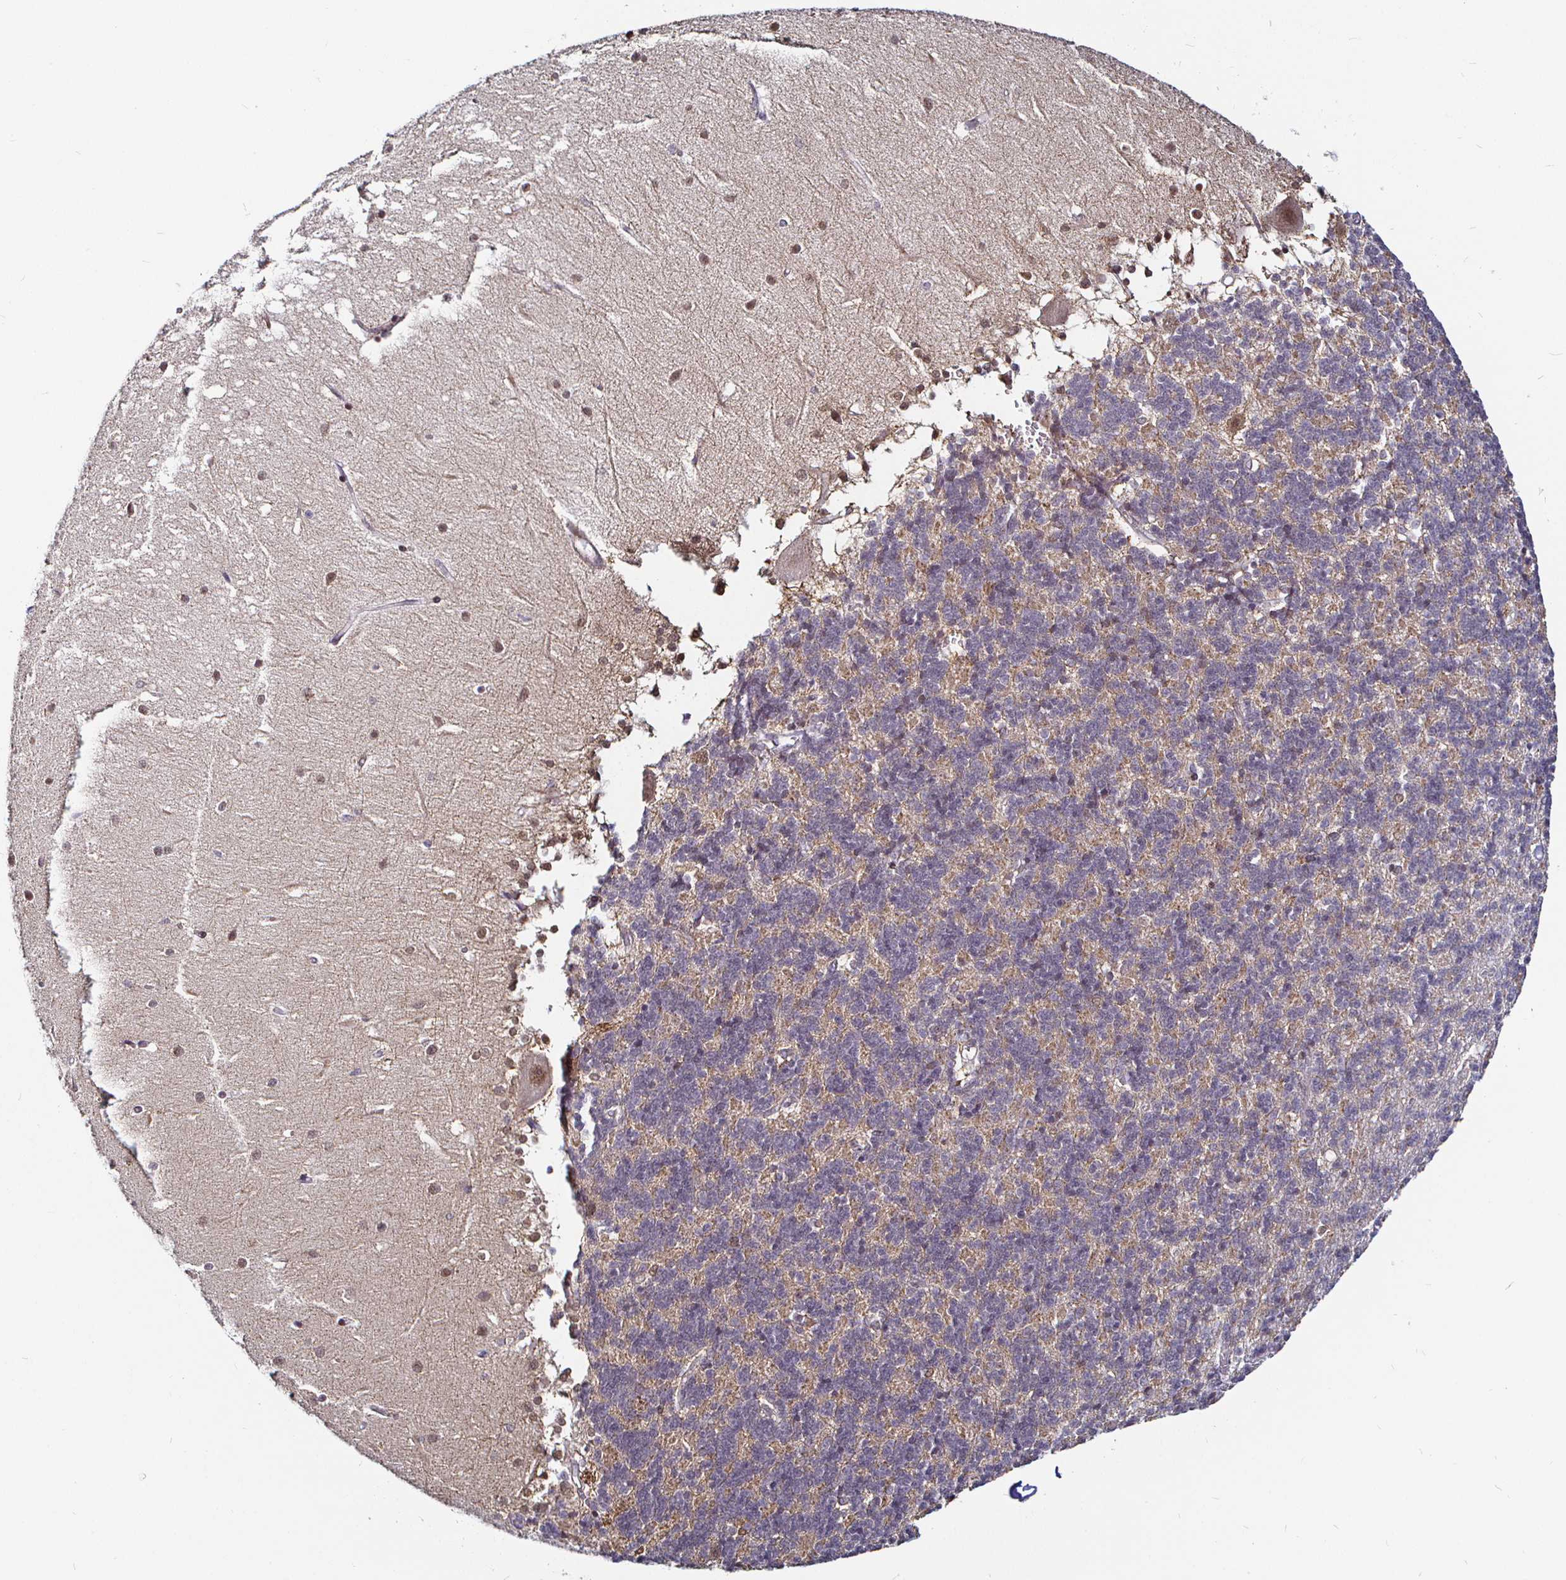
{"staining": {"intensity": "weak", "quantity": "25%-75%", "location": "cytoplasmic/membranous"}, "tissue": "cerebellum", "cell_type": "Cells in granular layer", "image_type": "normal", "snomed": [{"axis": "morphology", "description": "Normal tissue, NOS"}, {"axis": "topography", "description": "Cerebellum"}], "caption": "Normal cerebellum displays weak cytoplasmic/membranous expression in approximately 25%-75% of cells in granular layer Nuclei are stained in blue..", "gene": "ATG3", "patient": {"sex": "male", "age": 37}}